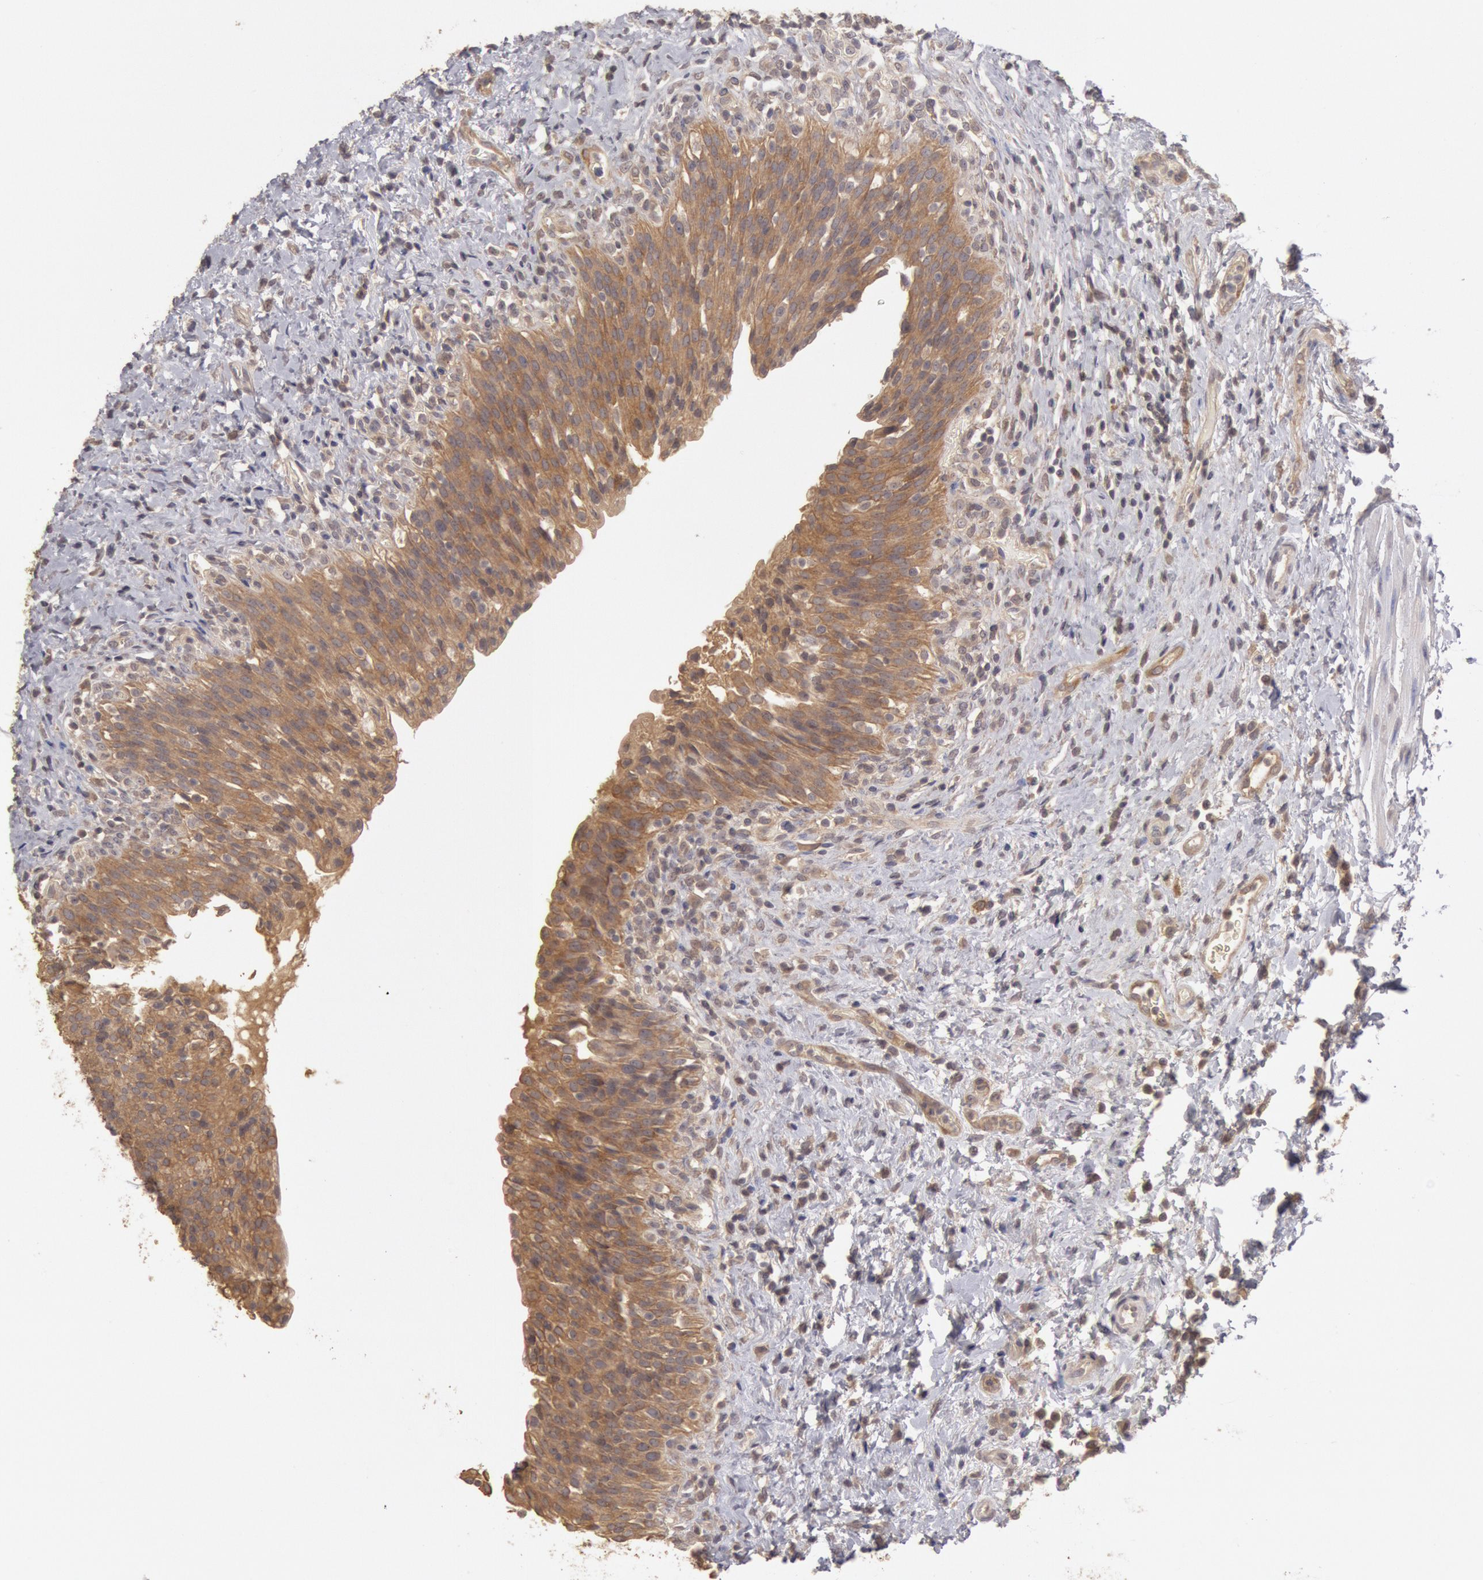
{"staining": {"intensity": "strong", "quantity": ">75%", "location": "cytoplasmic/membranous"}, "tissue": "urinary bladder", "cell_type": "Urothelial cells", "image_type": "normal", "snomed": [{"axis": "morphology", "description": "Normal tissue, NOS"}, {"axis": "topography", "description": "Urinary bladder"}], "caption": "Benign urinary bladder shows strong cytoplasmic/membranous expression in approximately >75% of urothelial cells, visualized by immunohistochemistry.", "gene": "ZFP36L1", "patient": {"sex": "male", "age": 51}}